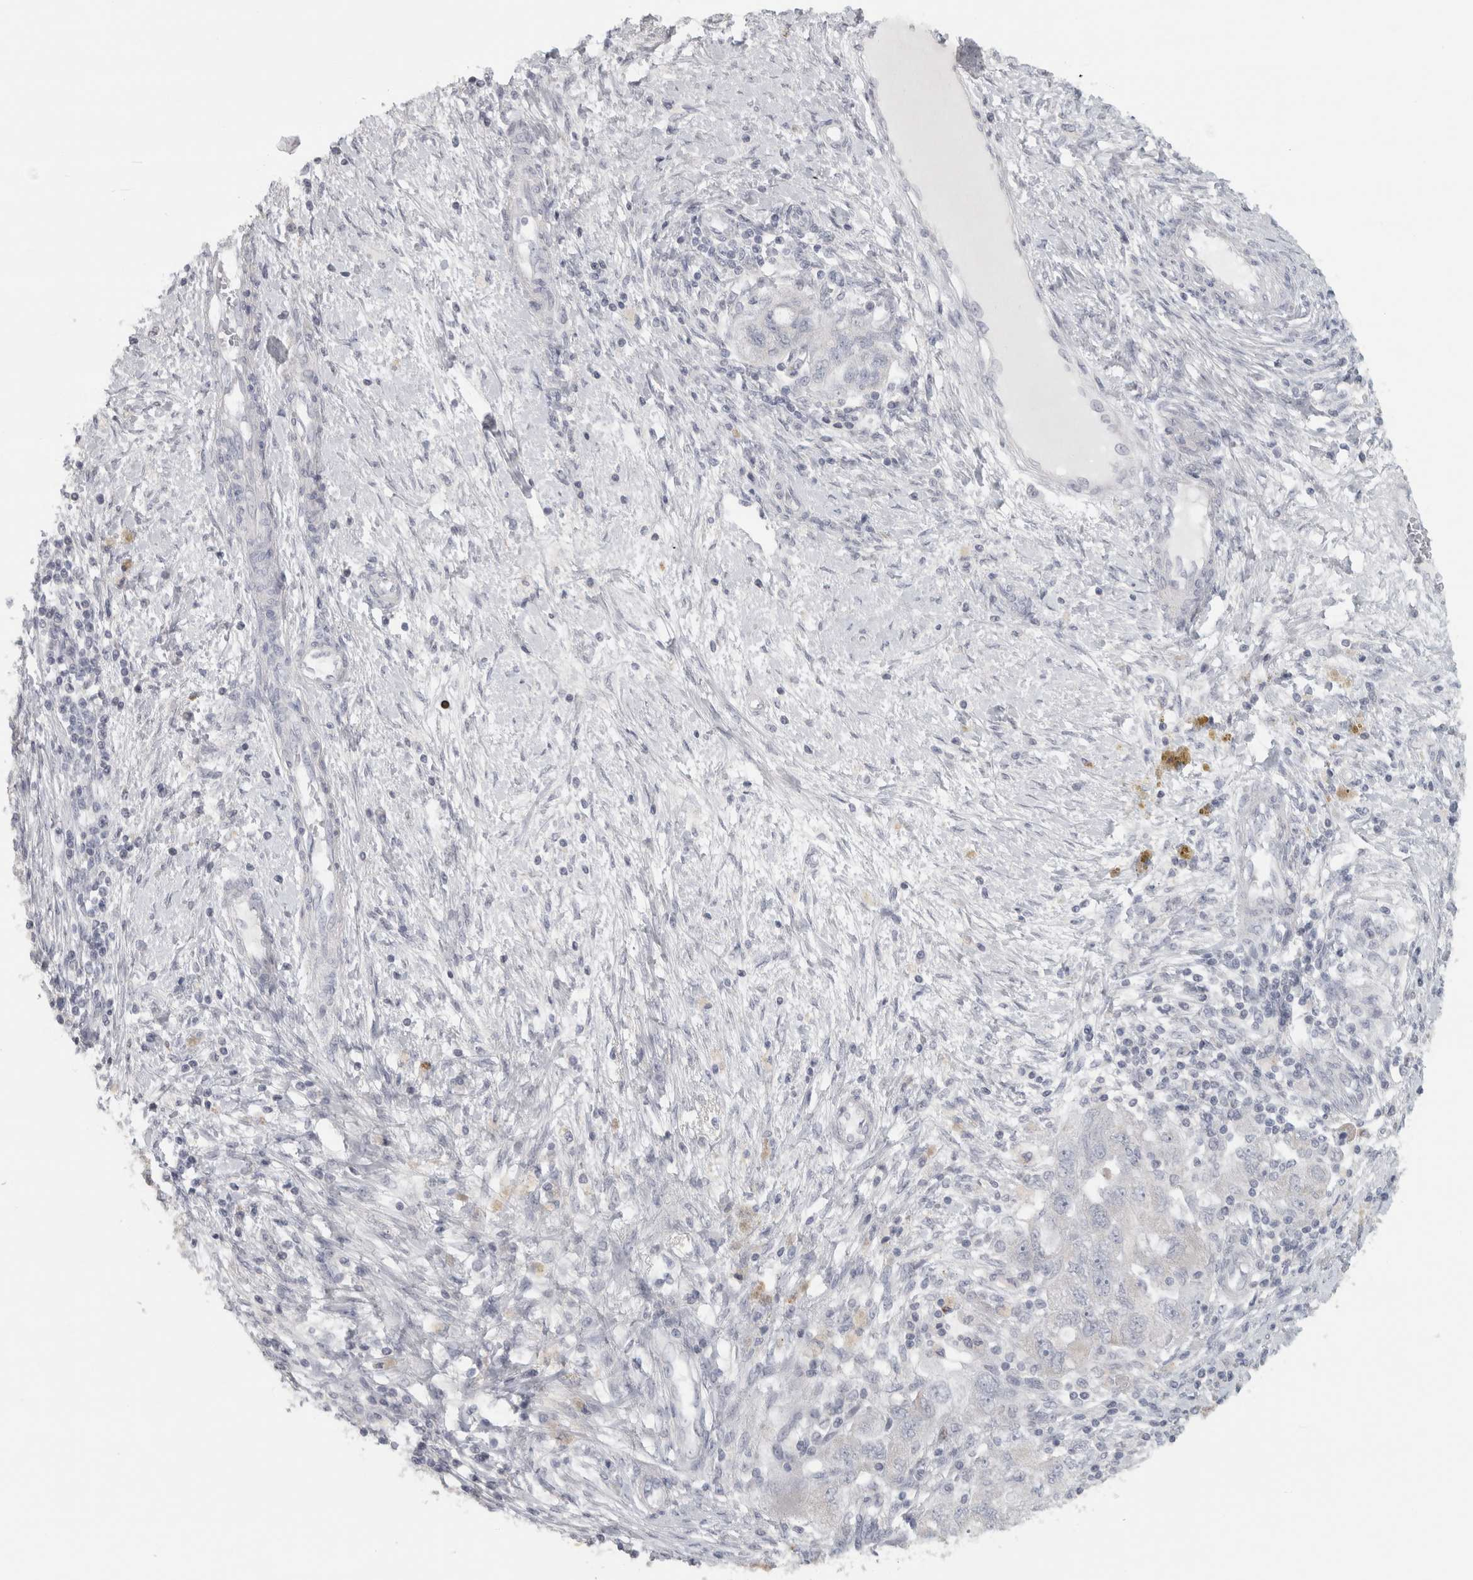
{"staining": {"intensity": "negative", "quantity": "none", "location": "none"}, "tissue": "ovarian cancer", "cell_type": "Tumor cells", "image_type": "cancer", "snomed": [{"axis": "morphology", "description": "Carcinoma, NOS"}, {"axis": "morphology", "description": "Cystadenocarcinoma, serous, NOS"}, {"axis": "topography", "description": "Ovary"}], "caption": "Ovarian cancer (serous cystadenocarcinoma) was stained to show a protein in brown. There is no significant positivity in tumor cells.", "gene": "PTPRN2", "patient": {"sex": "female", "age": 69}}